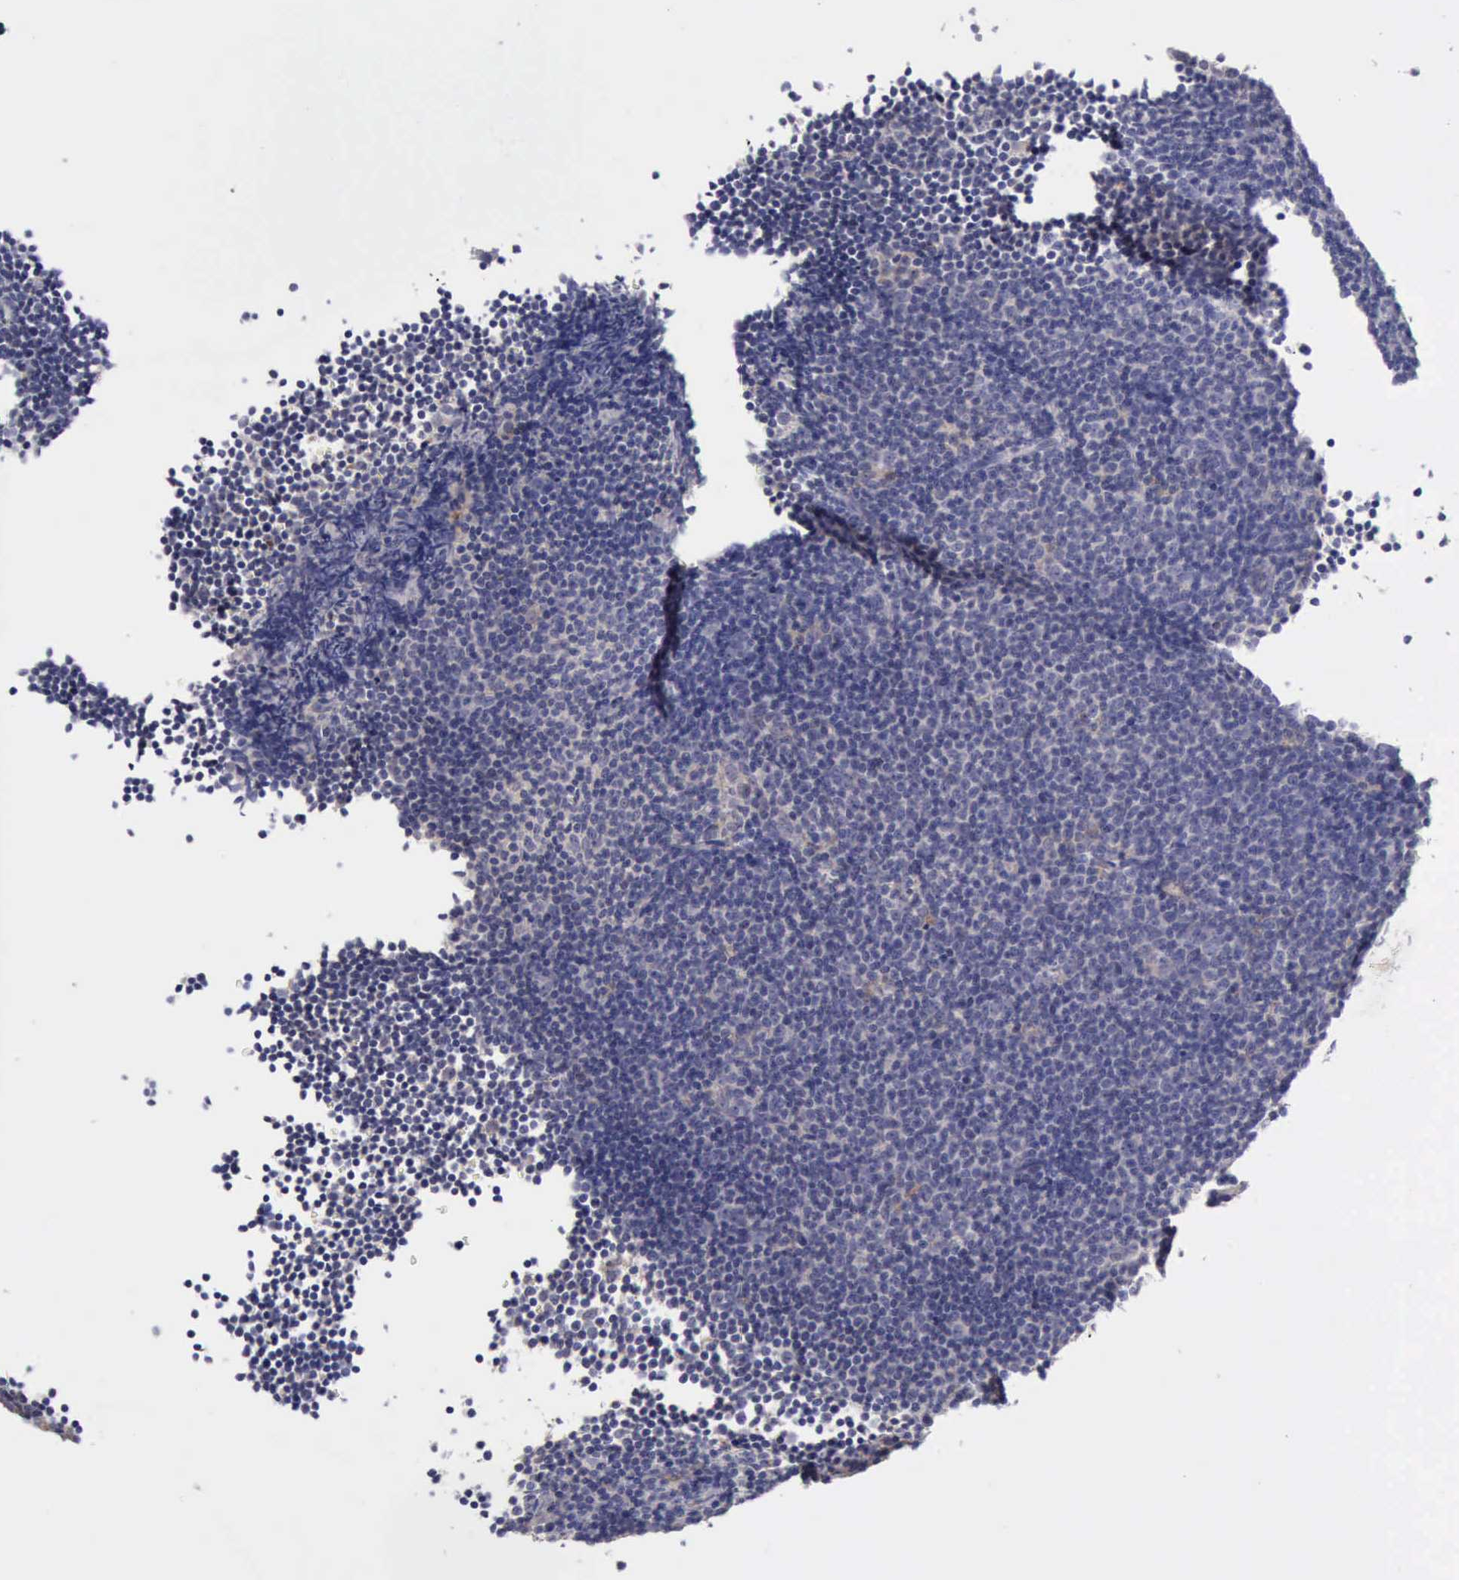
{"staining": {"intensity": "negative", "quantity": "none", "location": "none"}, "tissue": "lymphoma", "cell_type": "Tumor cells", "image_type": "cancer", "snomed": [{"axis": "morphology", "description": "Malignant lymphoma, non-Hodgkin's type, Low grade"}, {"axis": "topography", "description": "Lymph node"}], "caption": "The photomicrograph shows no staining of tumor cells in lymphoma.", "gene": "PHKA1", "patient": {"sex": "male", "age": 49}}